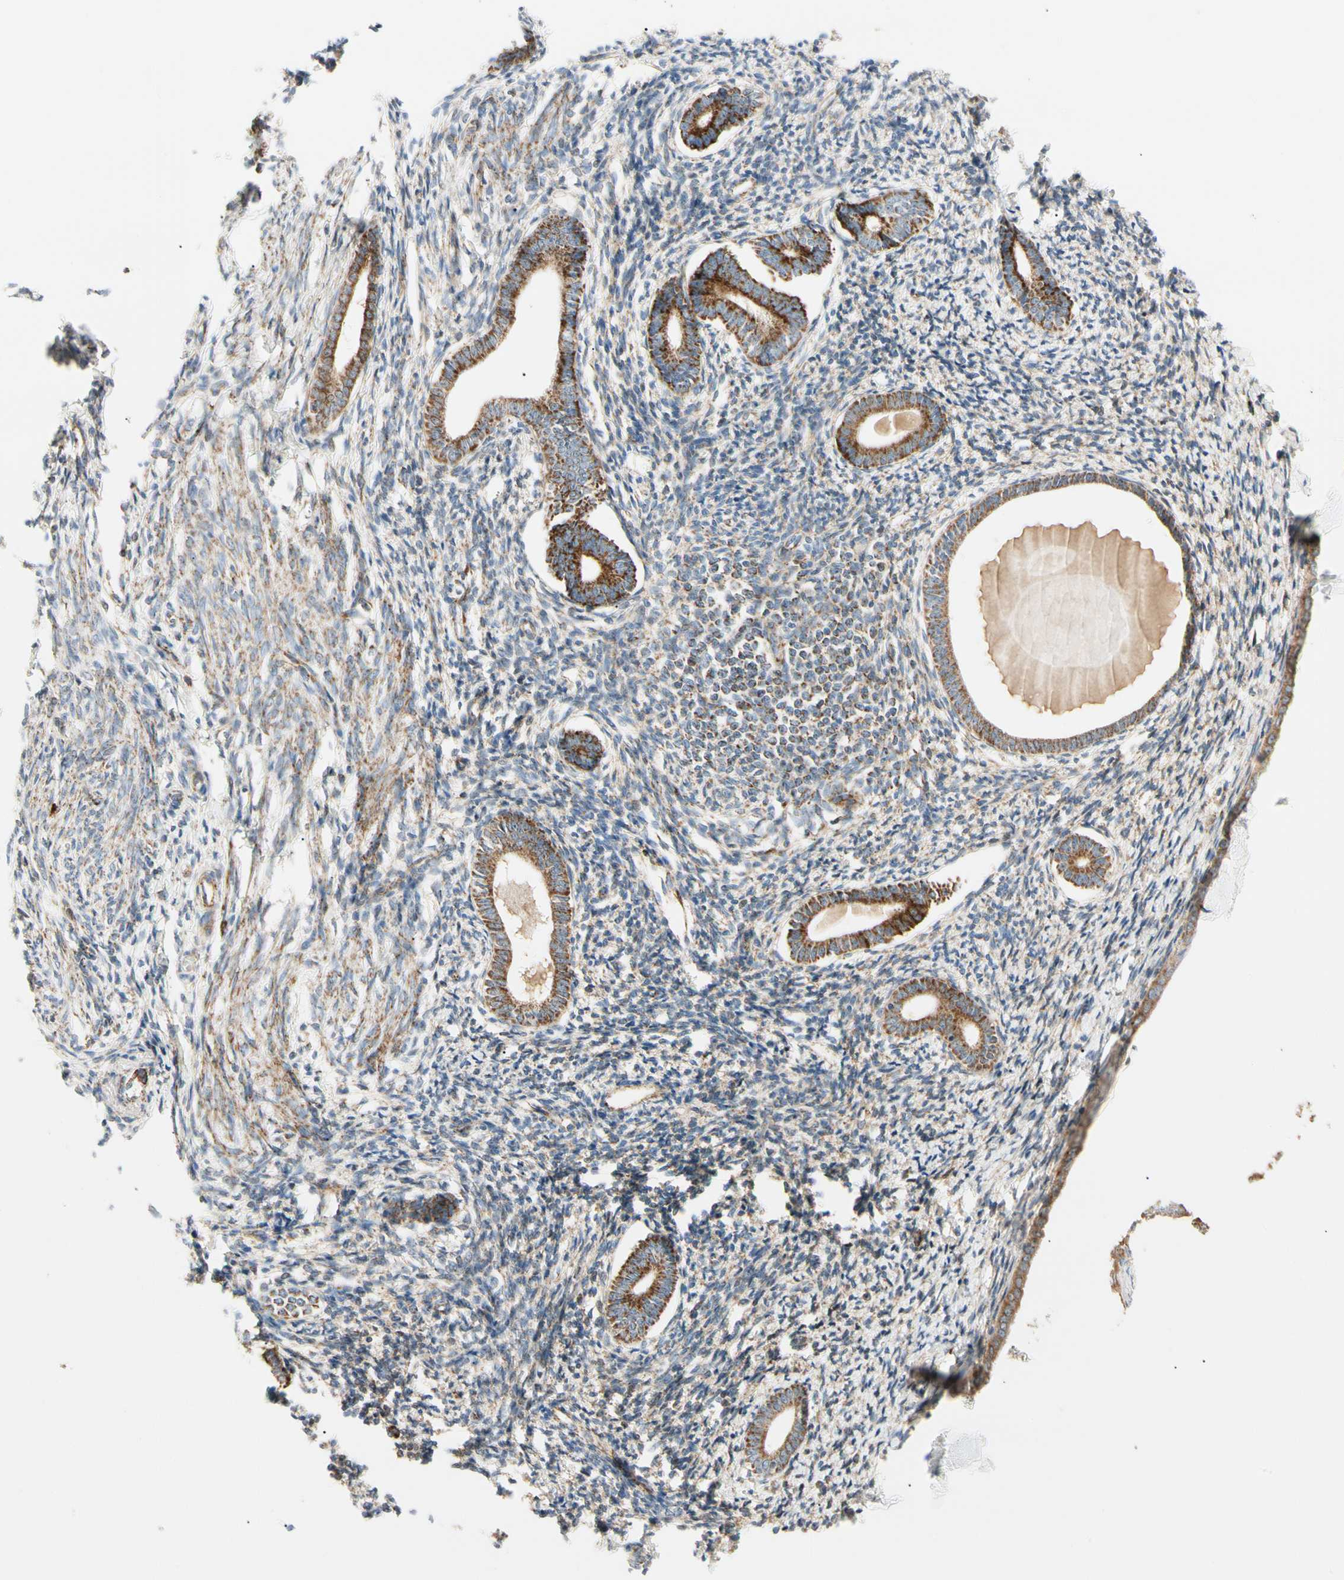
{"staining": {"intensity": "moderate", "quantity": "<25%", "location": "cytoplasmic/membranous"}, "tissue": "endometrium", "cell_type": "Cells in endometrial stroma", "image_type": "normal", "snomed": [{"axis": "morphology", "description": "Normal tissue, NOS"}, {"axis": "topography", "description": "Endometrium"}], "caption": "Protein analysis of benign endometrium demonstrates moderate cytoplasmic/membranous staining in approximately <25% of cells in endometrial stroma.", "gene": "TBC1D10A", "patient": {"sex": "female", "age": 71}}